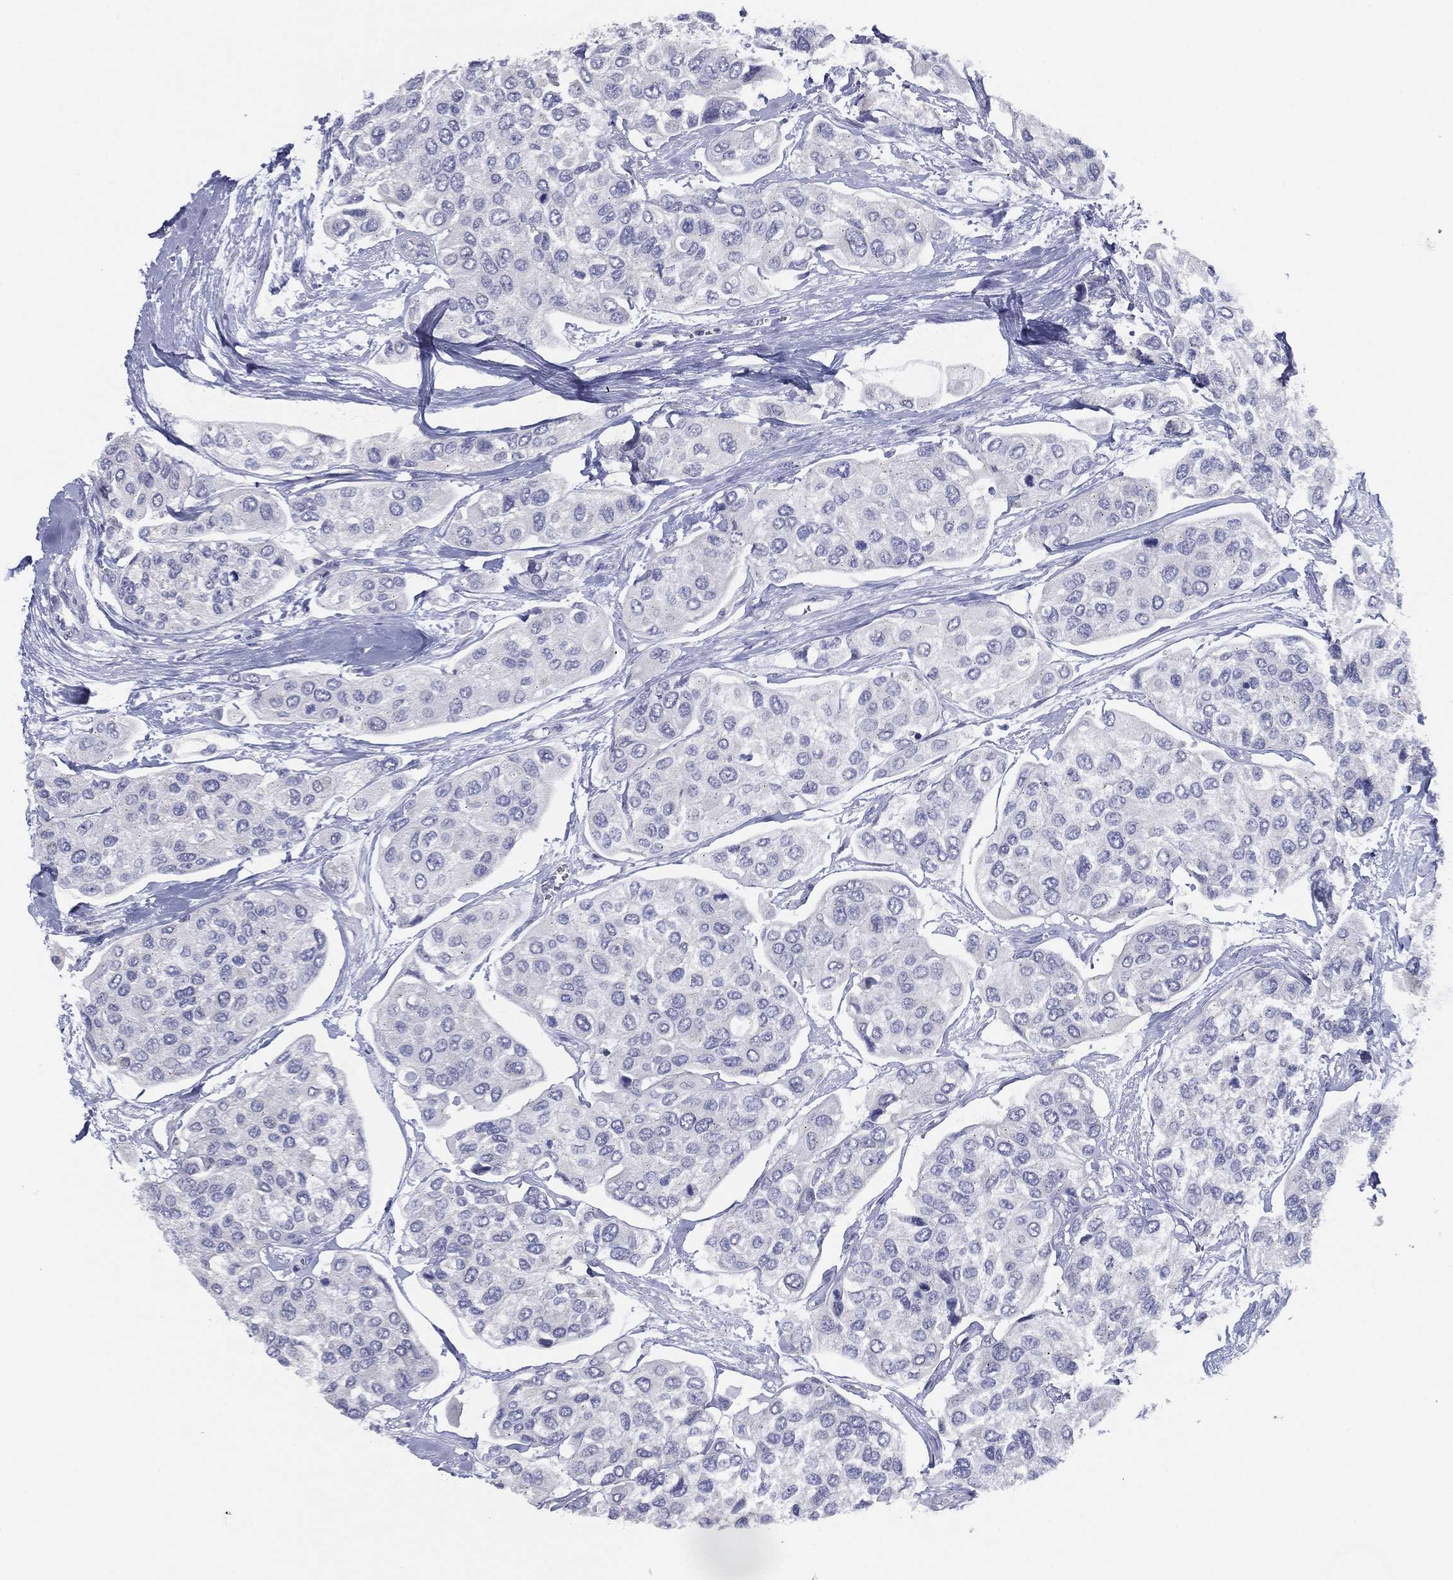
{"staining": {"intensity": "negative", "quantity": "none", "location": "none"}, "tissue": "urothelial cancer", "cell_type": "Tumor cells", "image_type": "cancer", "snomed": [{"axis": "morphology", "description": "Urothelial carcinoma, High grade"}, {"axis": "topography", "description": "Urinary bladder"}], "caption": "IHC of urothelial carcinoma (high-grade) shows no staining in tumor cells.", "gene": "SLC13A4", "patient": {"sex": "male", "age": 77}}